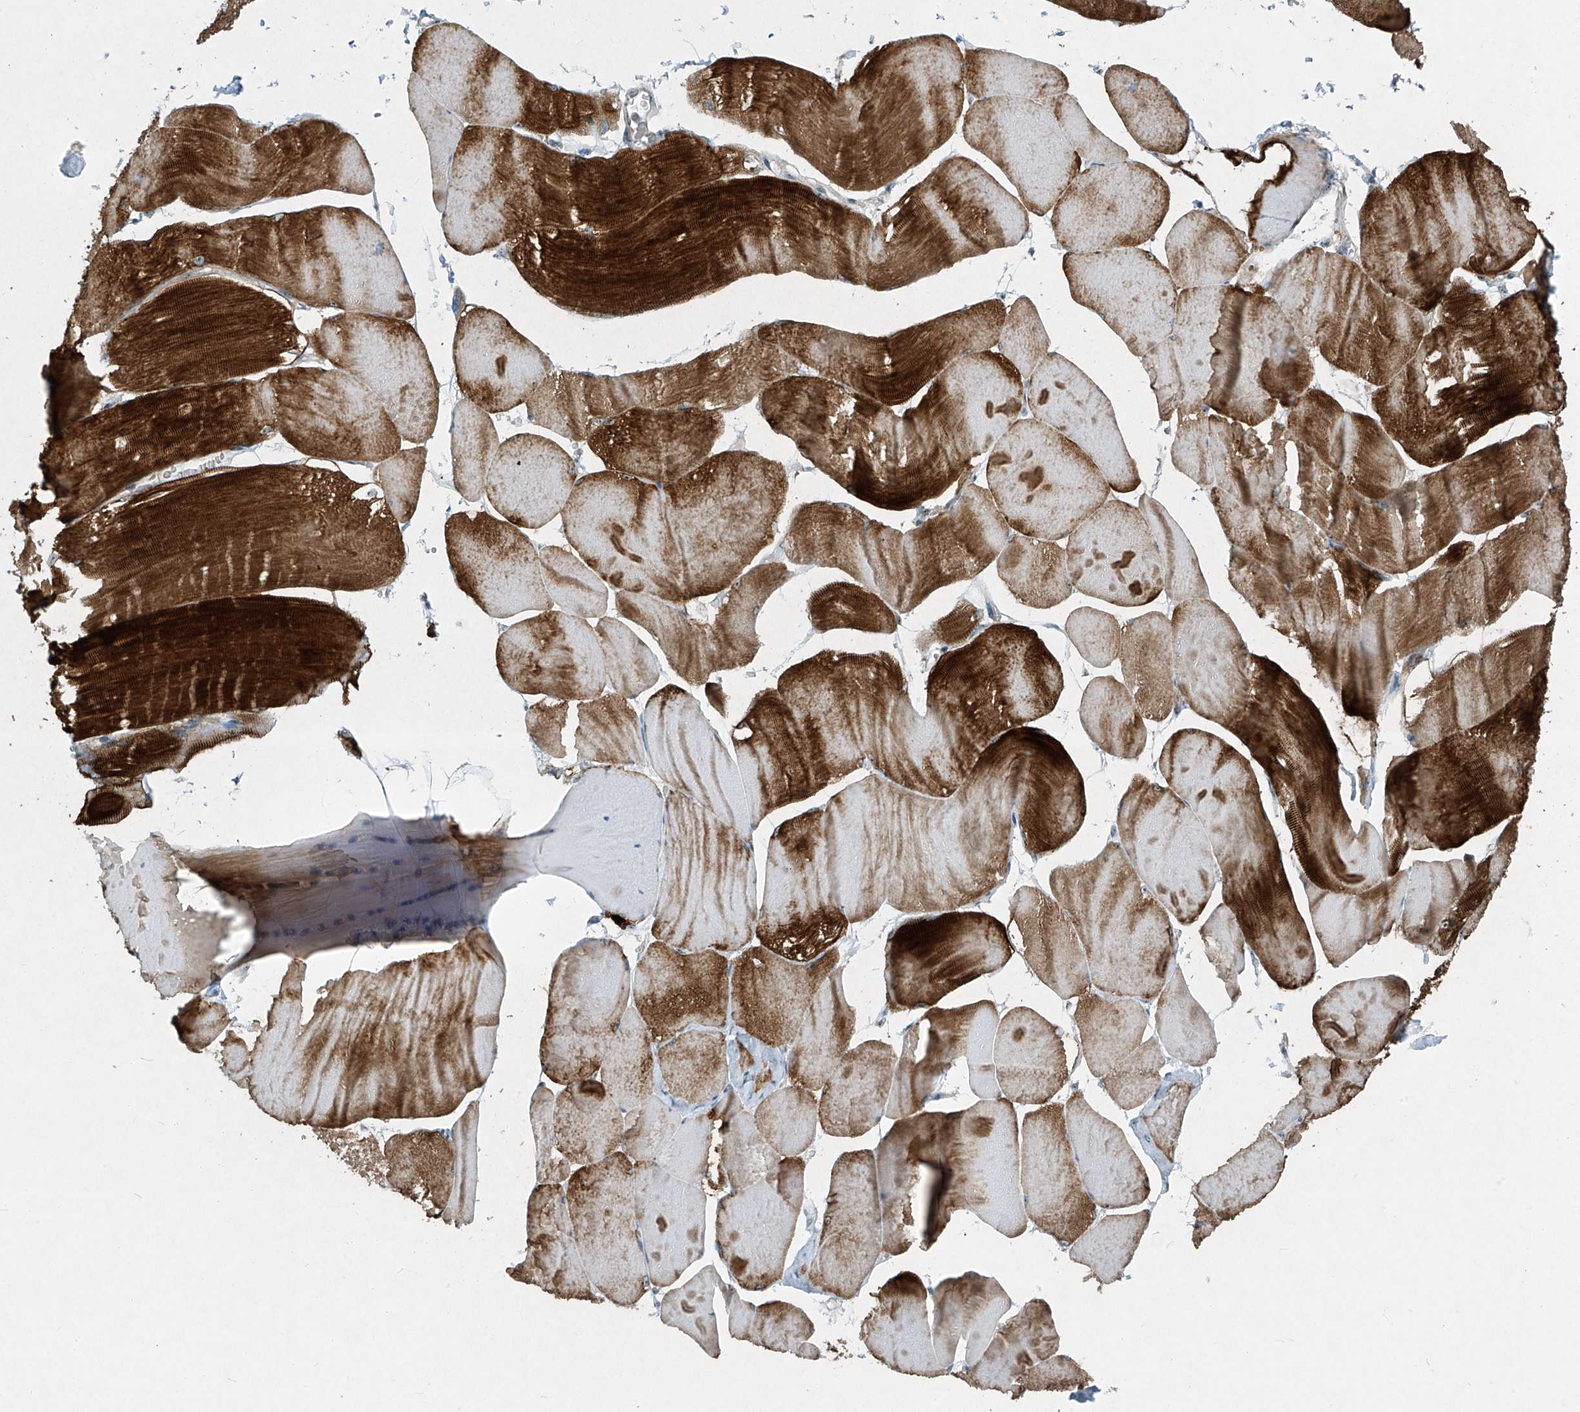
{"staining": {"intensity": "strong", "quantity": "25%-75%", "location": "cytoplasmic/membranous"}, "tissue": "skeletal muscle", "cell_type": "Myocytes", "image_type": "normal", "snomed": [{"axis": "morphology", "description": "Normal tissue, NOS"}, {"axis": "morphology", "description": "Basal cell carcinoma"}, {"axis": "topography", "description": "Skeletal muscle"}], "caption": "Approximately 25%-75% of myocytes in unremarkable human skeletal muscle show strong cytoplasmic/membranous protein expression as visualized by brown immunohistochemical staining.", "gene": "PPCS", "patient": {"sex": "female", "age": 64}}